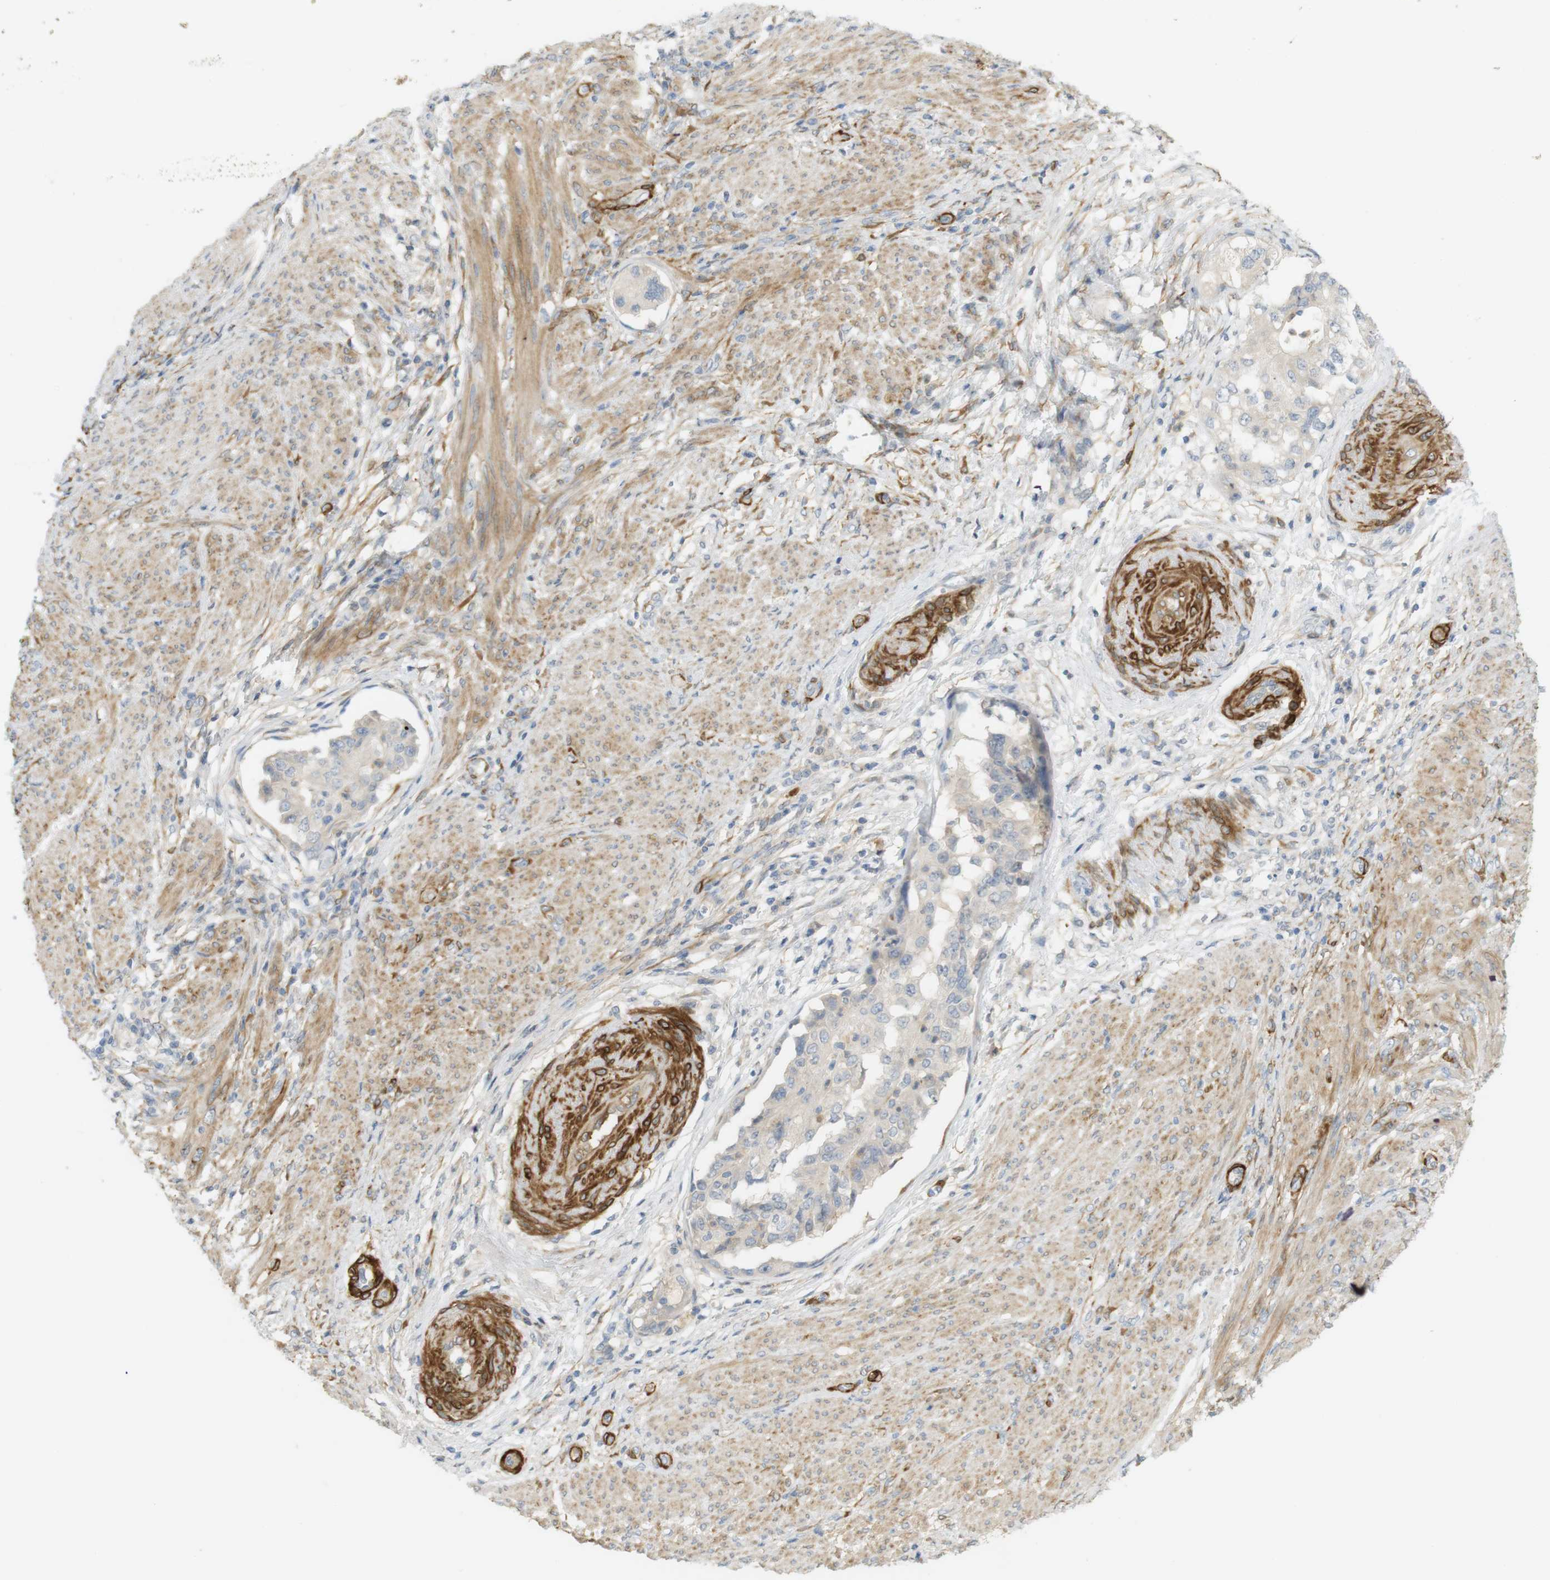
{"staining": {"intensity": "weak", "quantity": "<25%", "location": "cytoplasmic/membranous"}, "tissue": "endometrial cancer", "cell_type": "Tumor cells", "image_type": "cancer", "snomed": [{"axis": "morphology", "description": "Adenocarcinoma, NOS"}, {"axis": "topography", "description": "Endometrium"}], "caption": "The micrograph exhibits no staining of tumor cells in endometrial cancer. (DAB immunohistochemistry, high magnification).", "gene": "PDE3A", "patient": {"sex": "female", "age": 85}}